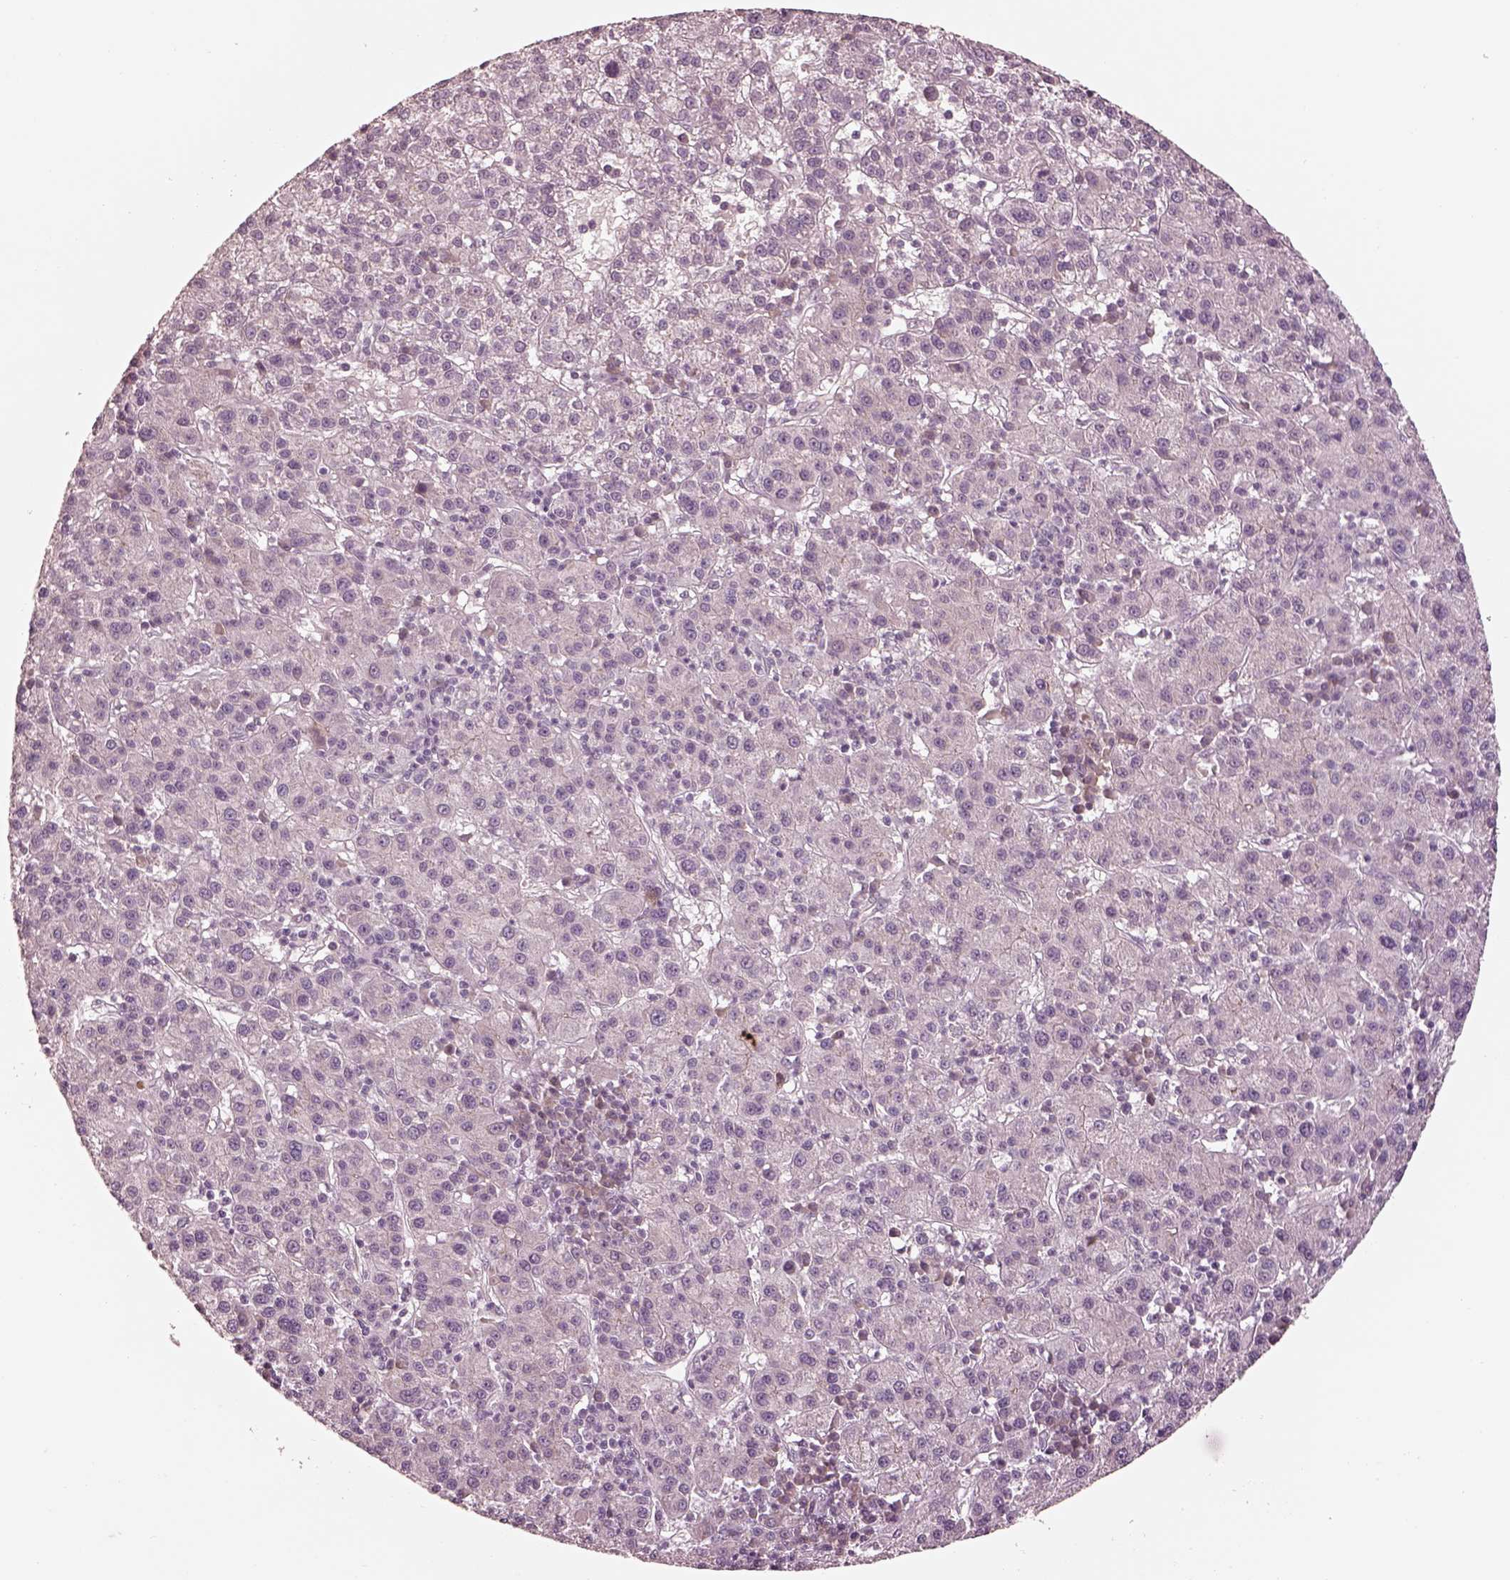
{"staining": {"intensity": "negative", "quantity": "none", "location": "none"}, "tissue": "liver cancer", "cell_type": "Tumor cells", "image_type": "cancer", "snomed": [{"axis": "morphology", "description": "Carcinoma, Hepatocellular, NOS"}, {"axis": "topography", "description": "Liver"}], "caption": "Photomicrograph shows no protein staining in tumor cells of liver cancer (hepatocellular carcinoma) tissue.", "gene": "KCNA2", "patient": {"sex": "female", "age": 60}}